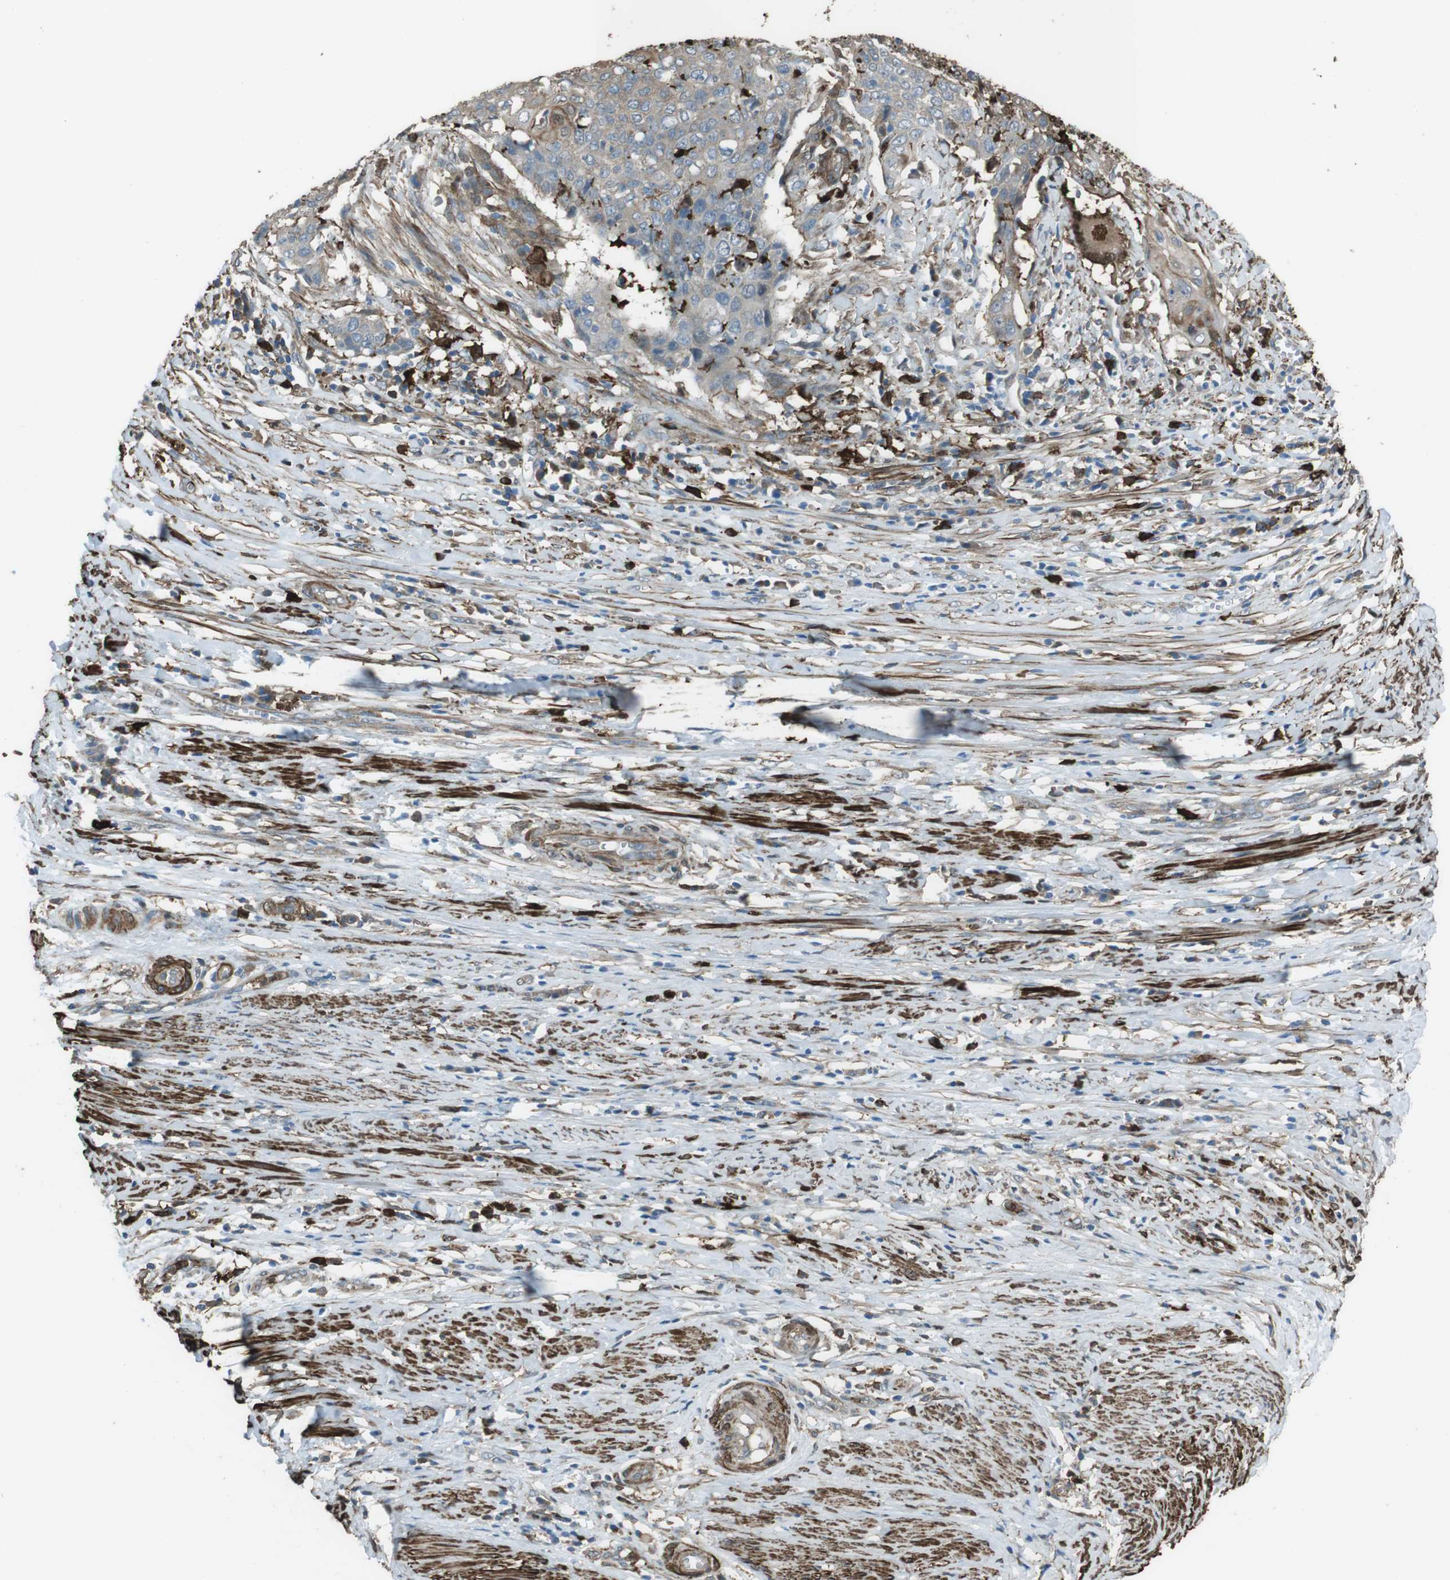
{"staining": {"intensity": "weak", "quantity": "<25%", "location": "cytoplasmic/membranous"}, "tissue": "cervical cancer", "cell_type": "Tumor cells", "image_type": "cancer", "snomed": [{"axis": "morphology", "description": "Squamous cell carcinoma, NOS"}, {"axis": "topography", "description": "Cervix"}], "caption": "The image displays no significant expression in tumor cells of cervical cancer.", "gene": "SFT2D1", "patient": {"sex": "female", "age": 39}}